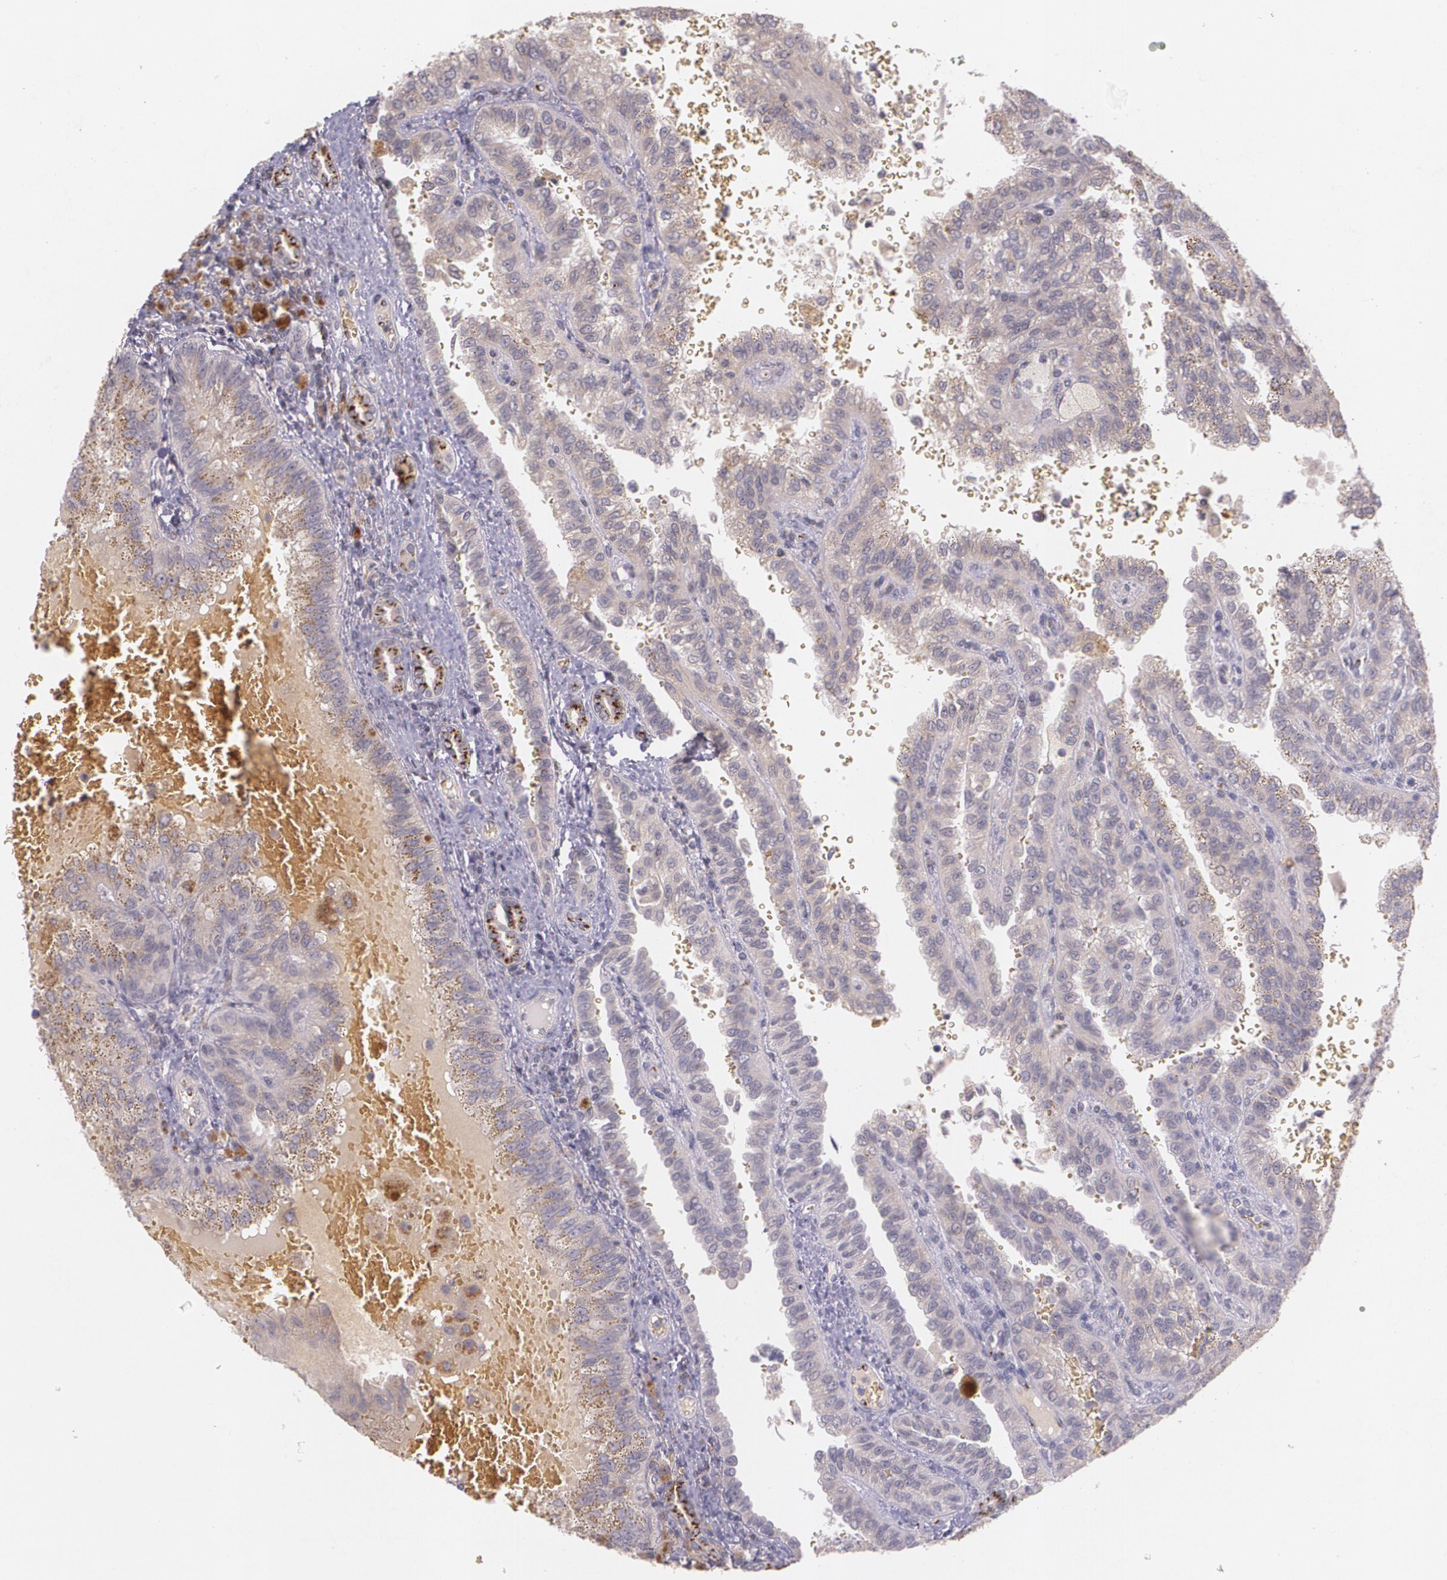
{"staining": {"intensity": "weak", "quantity": ">75%", "location": "cytoplasmic/membranous"}, "tissue": "renal cancer", "cell_type": "Tumor cells", "image_type": "cancer", "snomed": [{"axis": "morphology", "description": "Inflammation, NOS"}, {"axis": "morphology", "description": "Adenocarcinoma, NOS"}, {"axis": "topography", "description": "Kidney"}], "caption": "Renal adenocarcinoma stained with DAB immunohistochemistry (IHC) demonstrates low levels of weak cytoplasmic/membranous staining in approximately >75% of tumor cells.", "gene": "TM4SF1", "patient": {"sex": "male", "age": 68}}